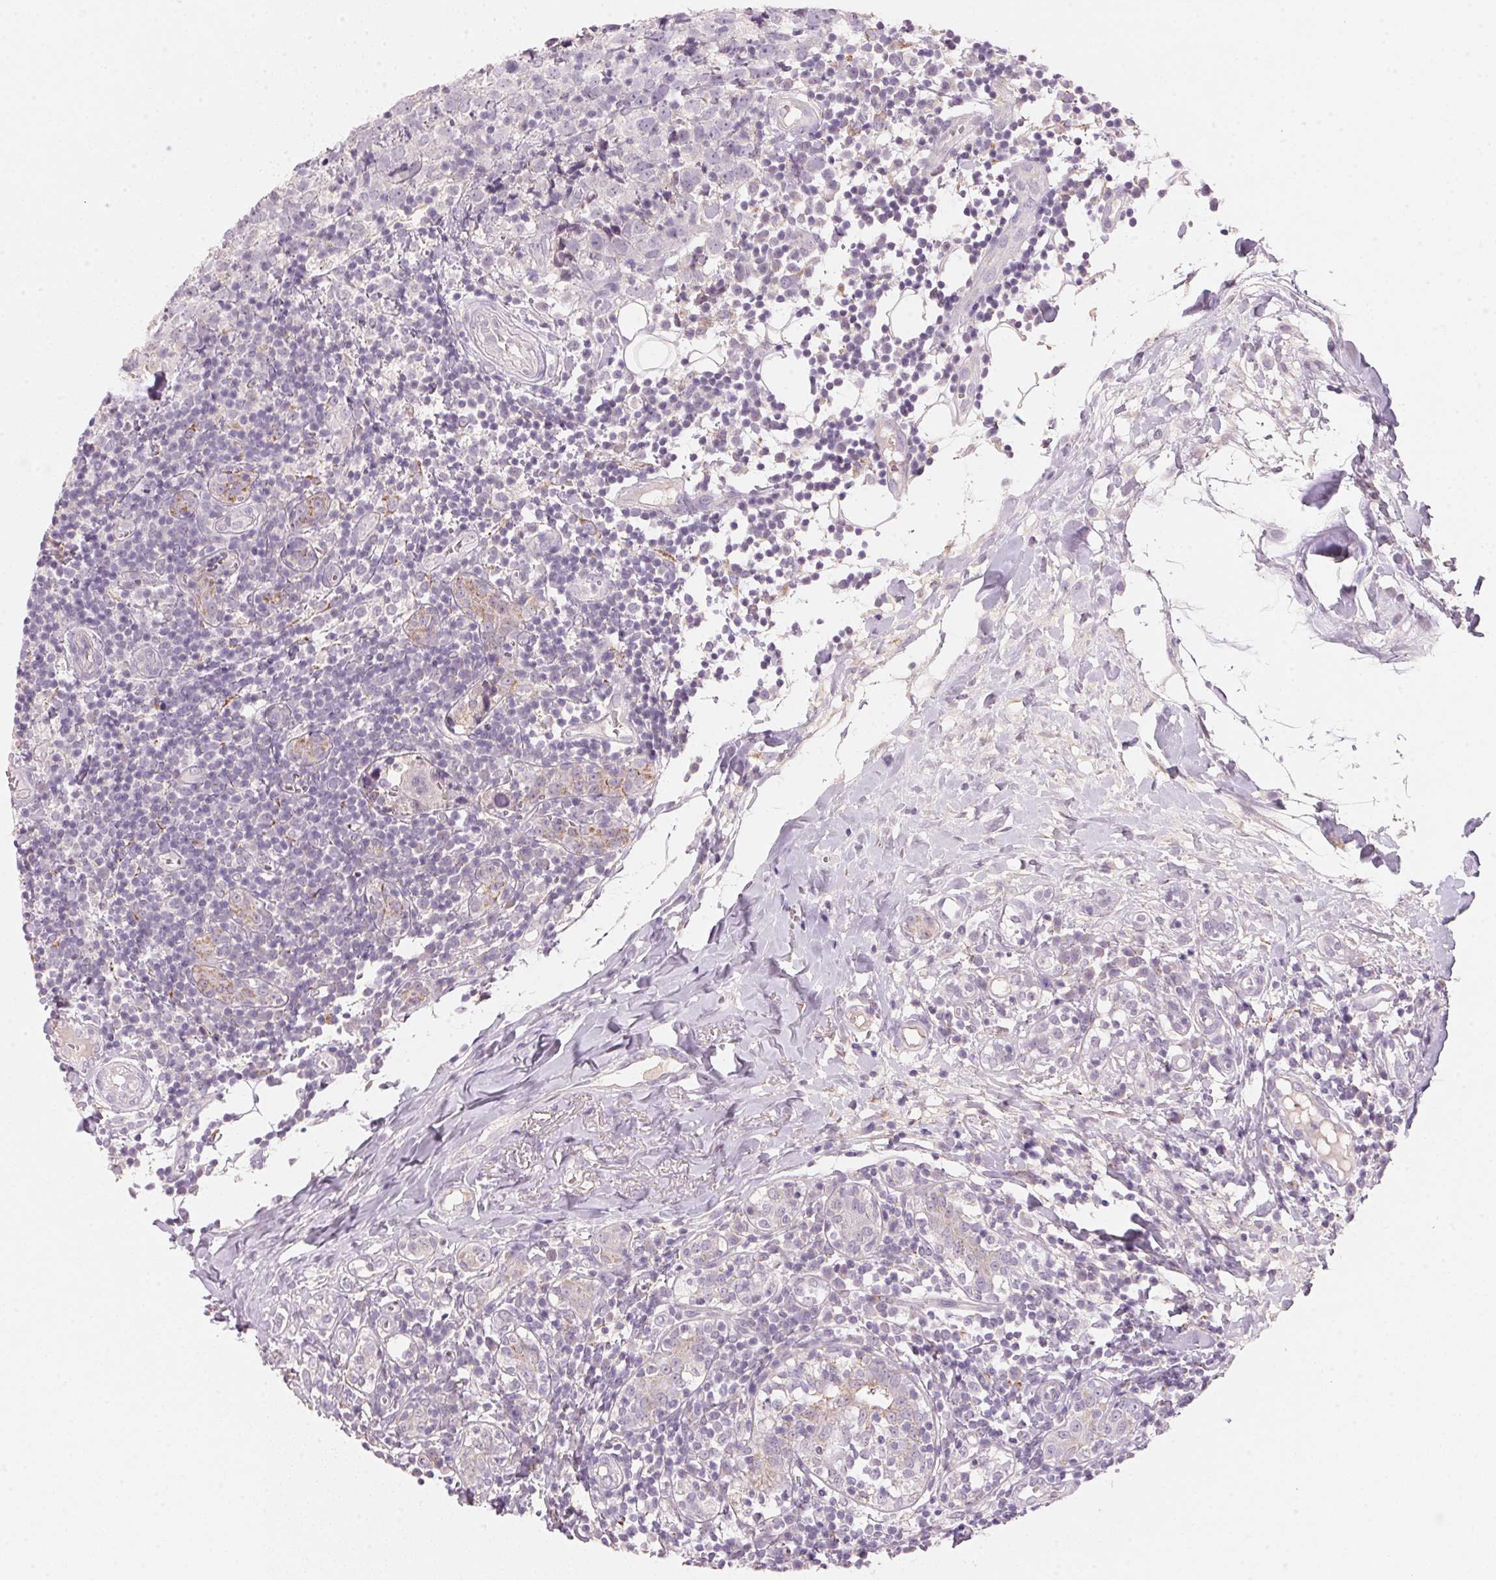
{"staining": {"intensity": "negative", "quantity": "none", "location": "none"}, "tissue": "breast cancer", "cell_type": "Tumor cells", "image_type": "cancer", "snomed": [{"axis": "morphology", "description": "Duct carcinoma"}, {"axis": "topography", "description": "Breast"}], "caption": "High power microscopy image of an immunohistochemistry micrograph of breast cancer, revealing no significant staining in tumor cells.", "gene": "CYP11B1", "patient": {"sex": "female", "age": 30}}